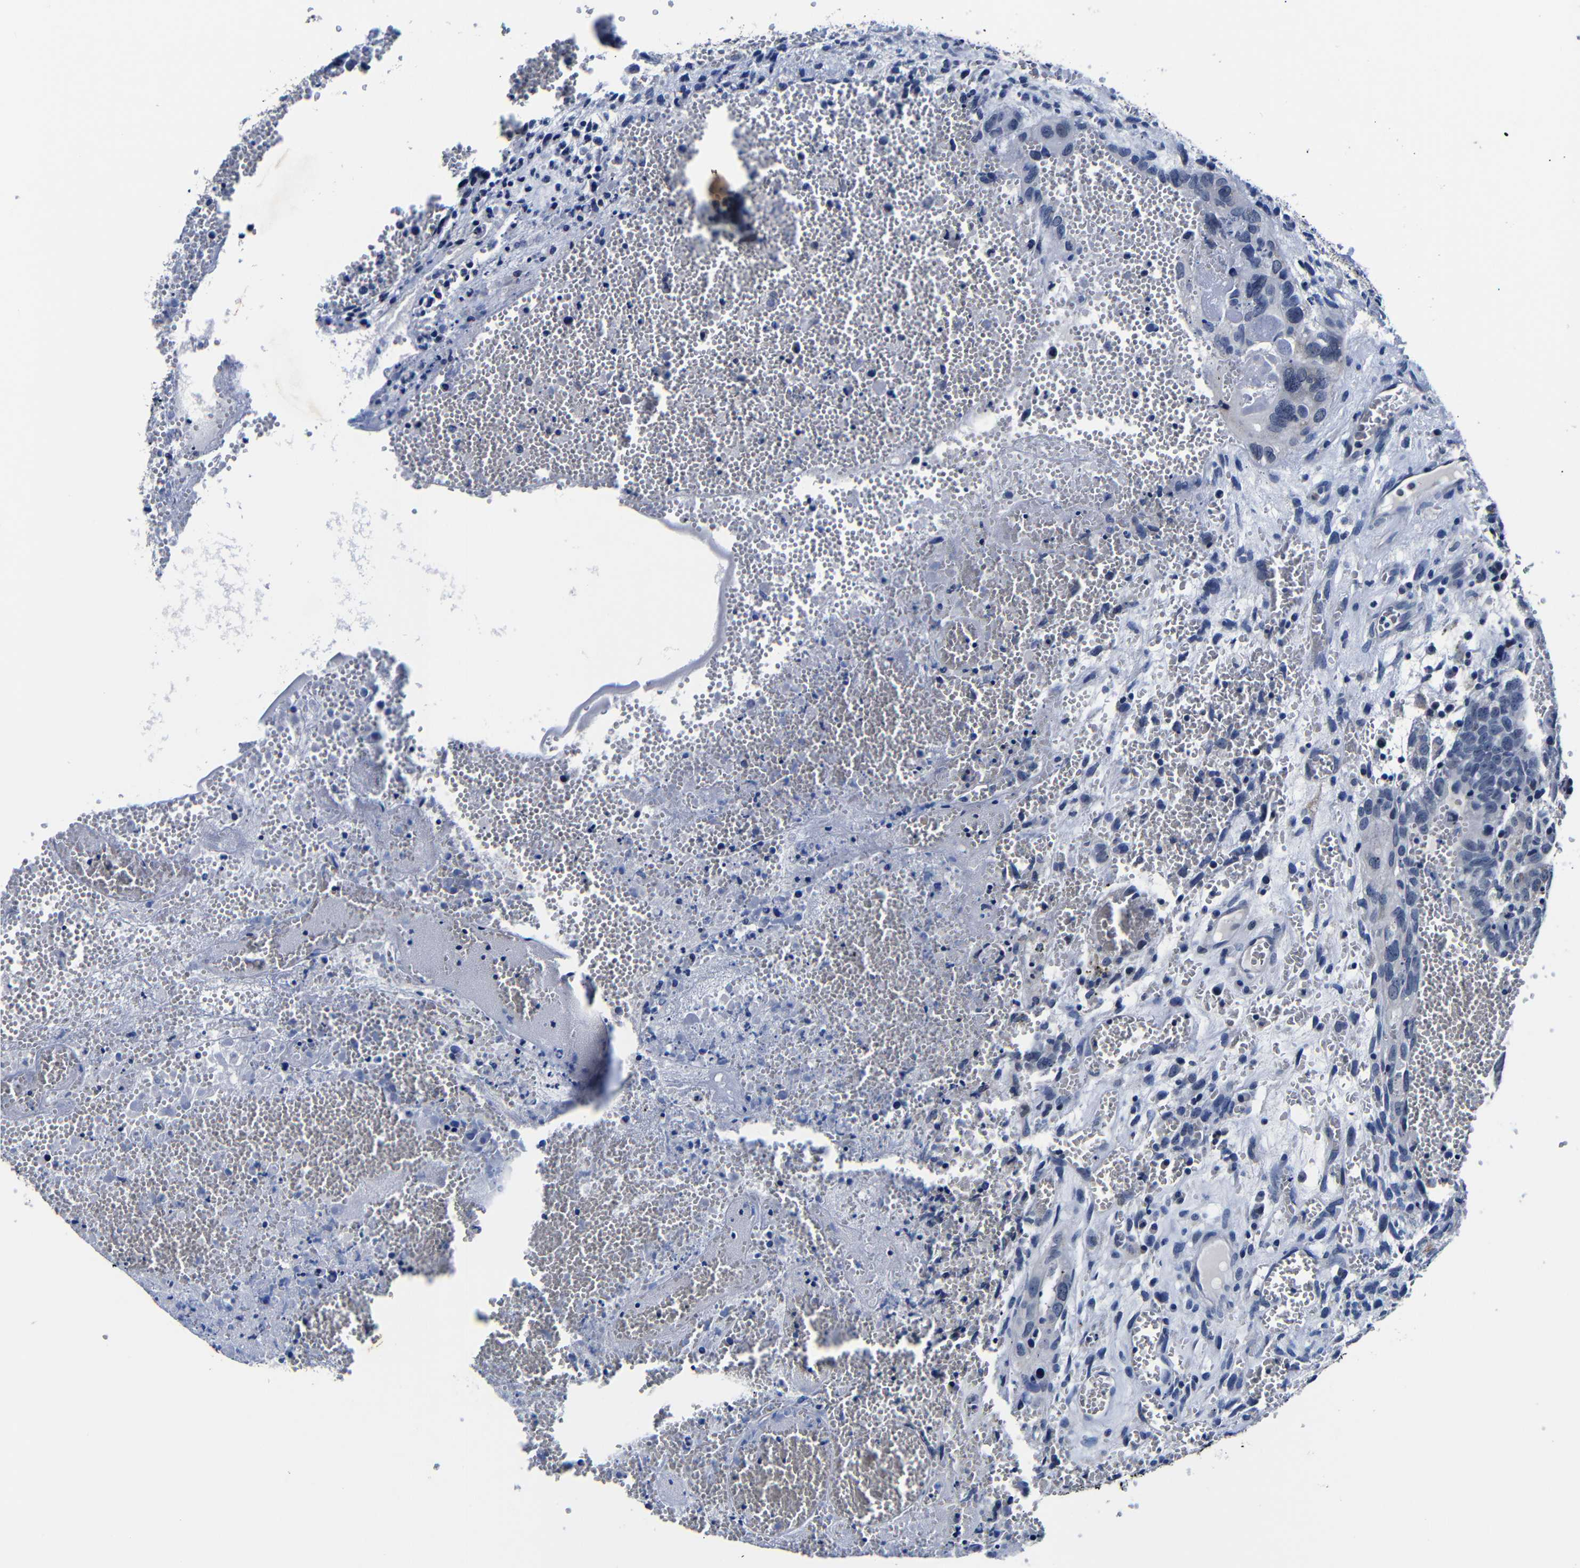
{"staining": {"intensity": "negative", "quantity": "none", "location": "none"}, "tissue": "testis cancer", "cell_type": "Tumor cells", "image_type": "cancer", "snomed": [{"axis": "morphology", "description": "Seminoma, NOS"}, {"axis": "morphology", "description": "Carcinoma, Embryonal, NOS"}, {"axis": "topography", "description": "Testis"}], "caption": "This micrograph is of testis cancer (seminoma) stained with immunohistochemistry (IHC) to label a protein in brown with the nuclei are counter-stained blue. There is no positivity in tumor cells.", "gene": "DEPP1", "patient": {"sex": "male", "age": 52}}